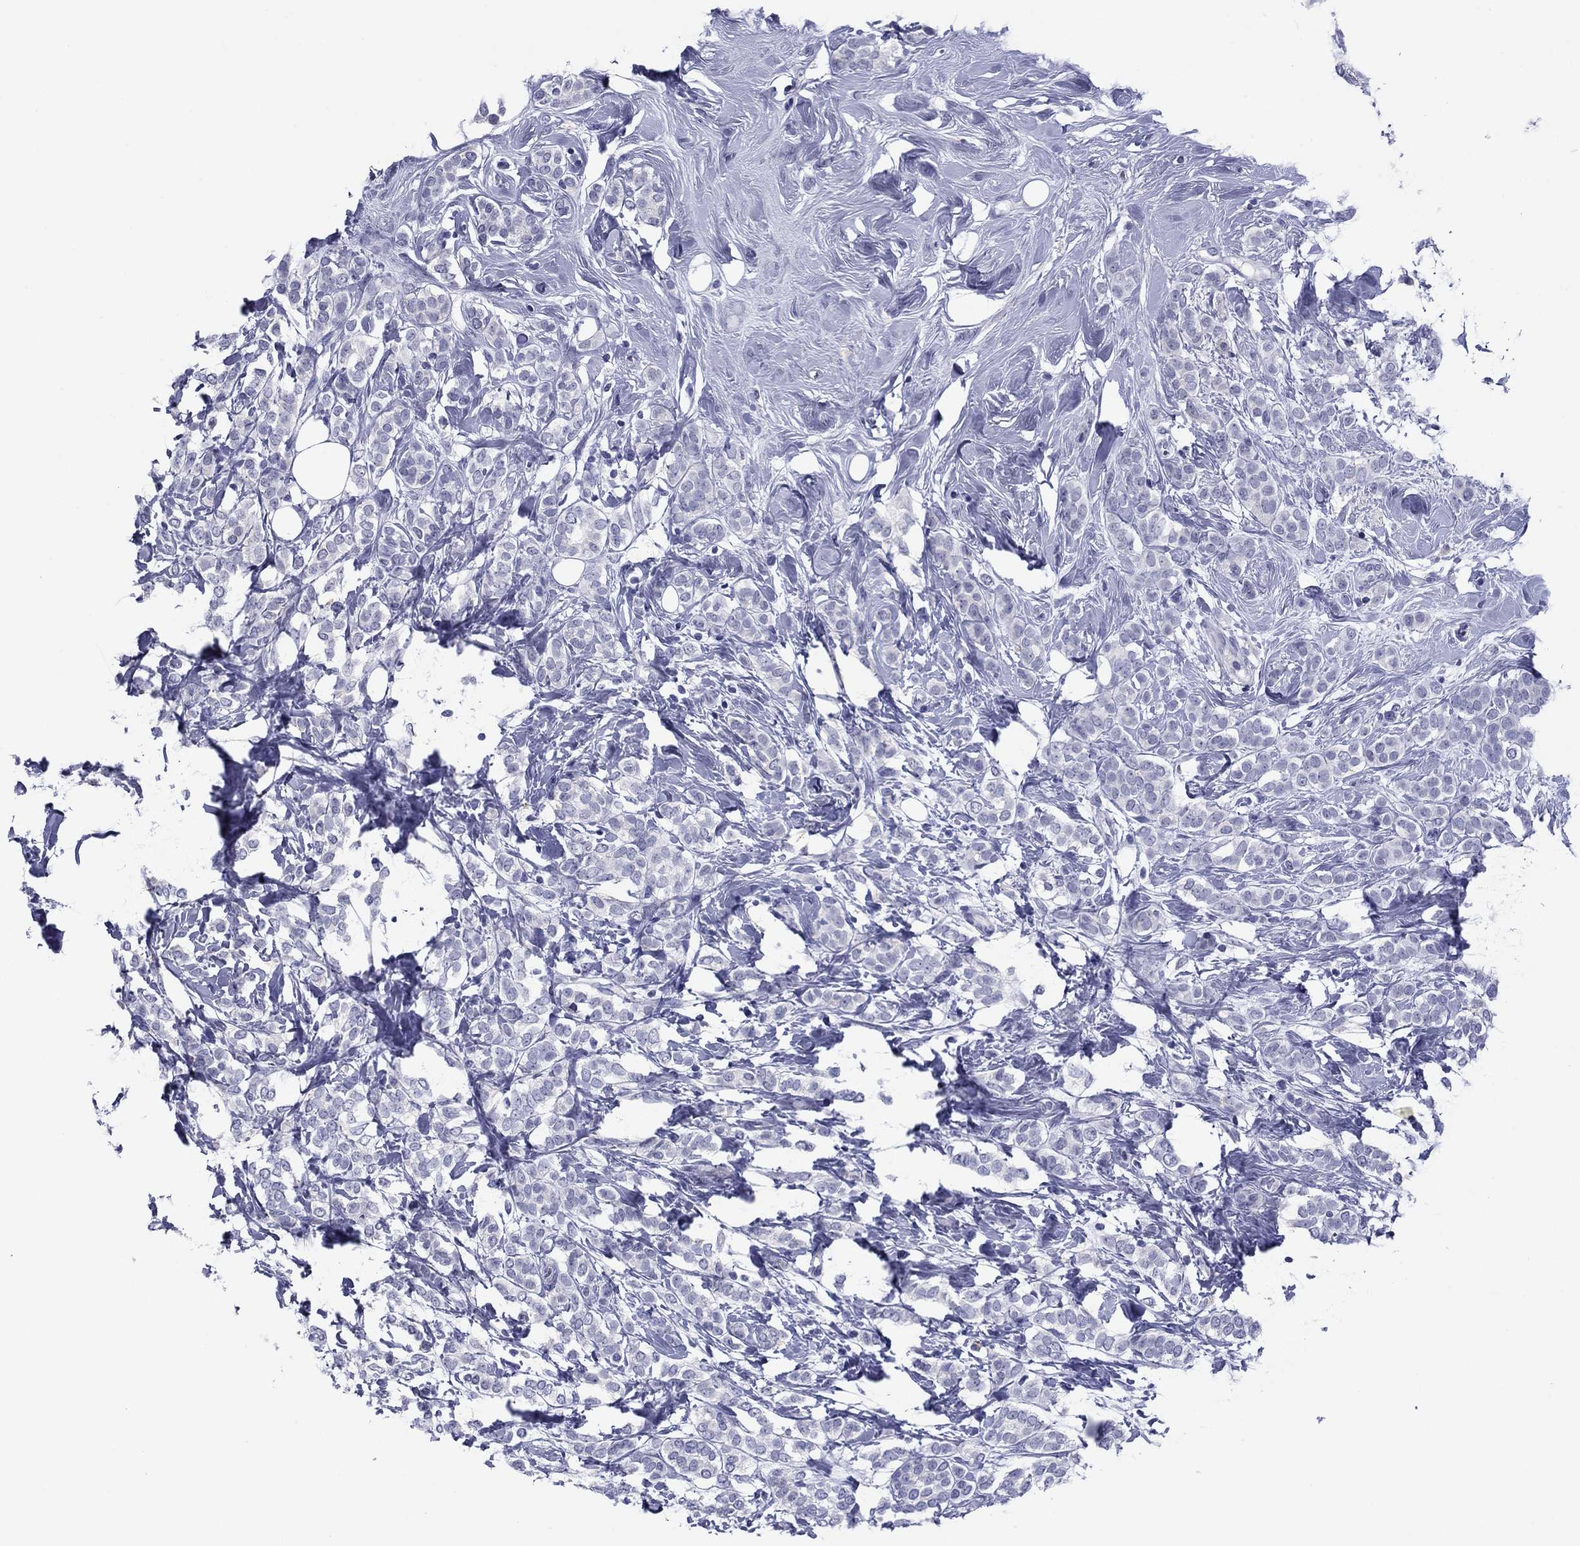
{"staining": {"intensity": "negative", "quantity": "none", "location": "none"}, "tissue": "breast cancer", "cell_type": "Tumor cells", "image_type": "cancer", "snomed": [{"axis": "morphology", "description": "Lobular carcinoma"}, {"axis": "topography", "description": "Breast"}], "caption": "There is no significant staining in tumor cells of breast cancer (lobular carcinoma). The staining is performed using DAB brown chromogen with nuclei counter-stained in using hematoxylin.", "gene": "TCFL5", "patient": {"sex": "female", "age": 49}}